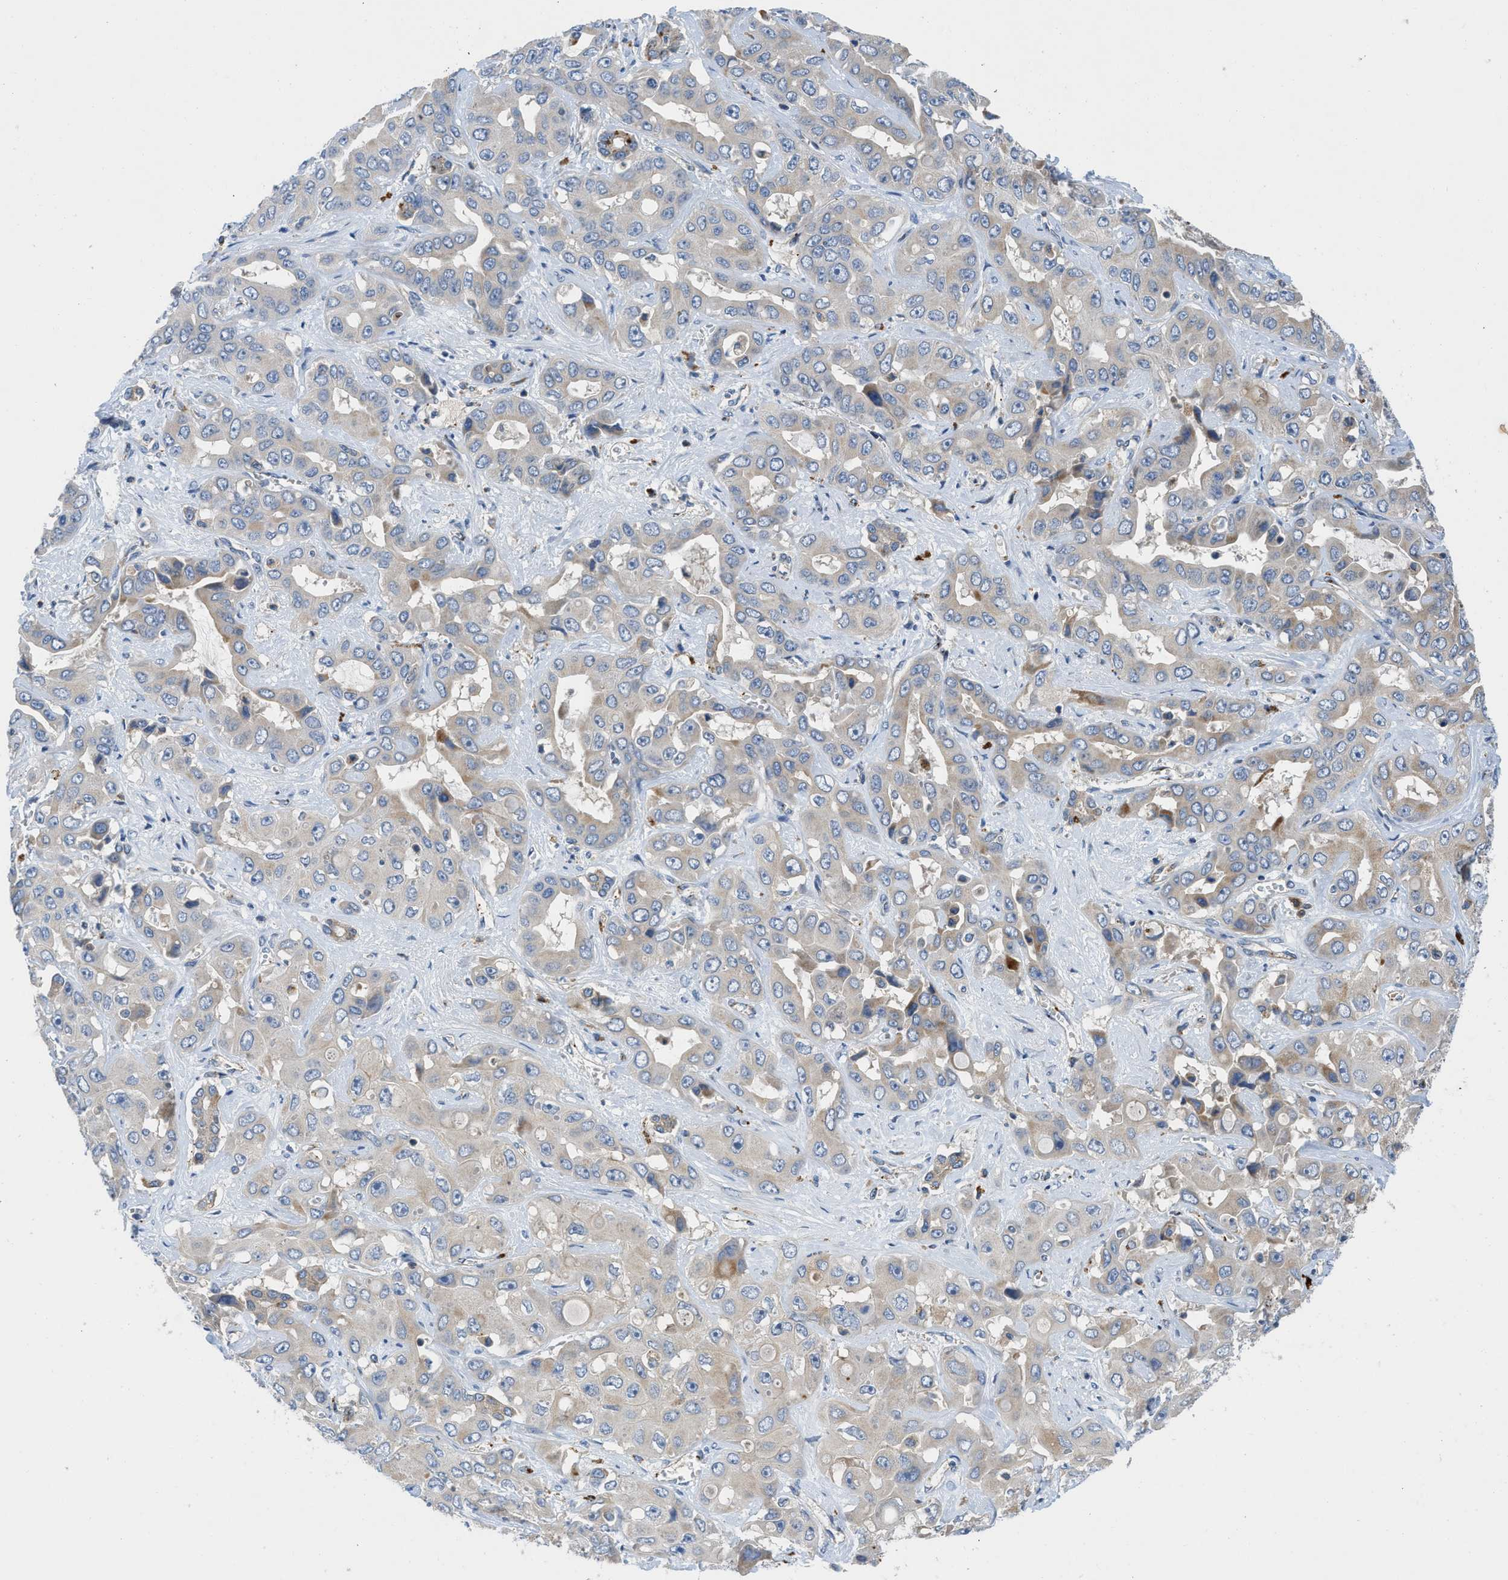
{"staining": {"intensity": "weak", "quantity": "25%-75%", "location": "cytoplasmic/membranous"}, "tissue": "liver cancer", "cell_type": "Tumor cells", "image_type": "cancer", "snomed": [{"axis": "morphology", "description": "Cholangiocarcinoma"}, {"axis": "topography", "description": "Liver"}], "caption": "An immunohistochemistry photomicrograph of neoplastic tissue is shown. Protein staining in brown shows weak cytoplasmic/membranous positivity in liver cancer (cholangiocarcinoma) within tumor cells.", "gene": "TMEM248", "patient": {"sex": "female", "age": 52}}